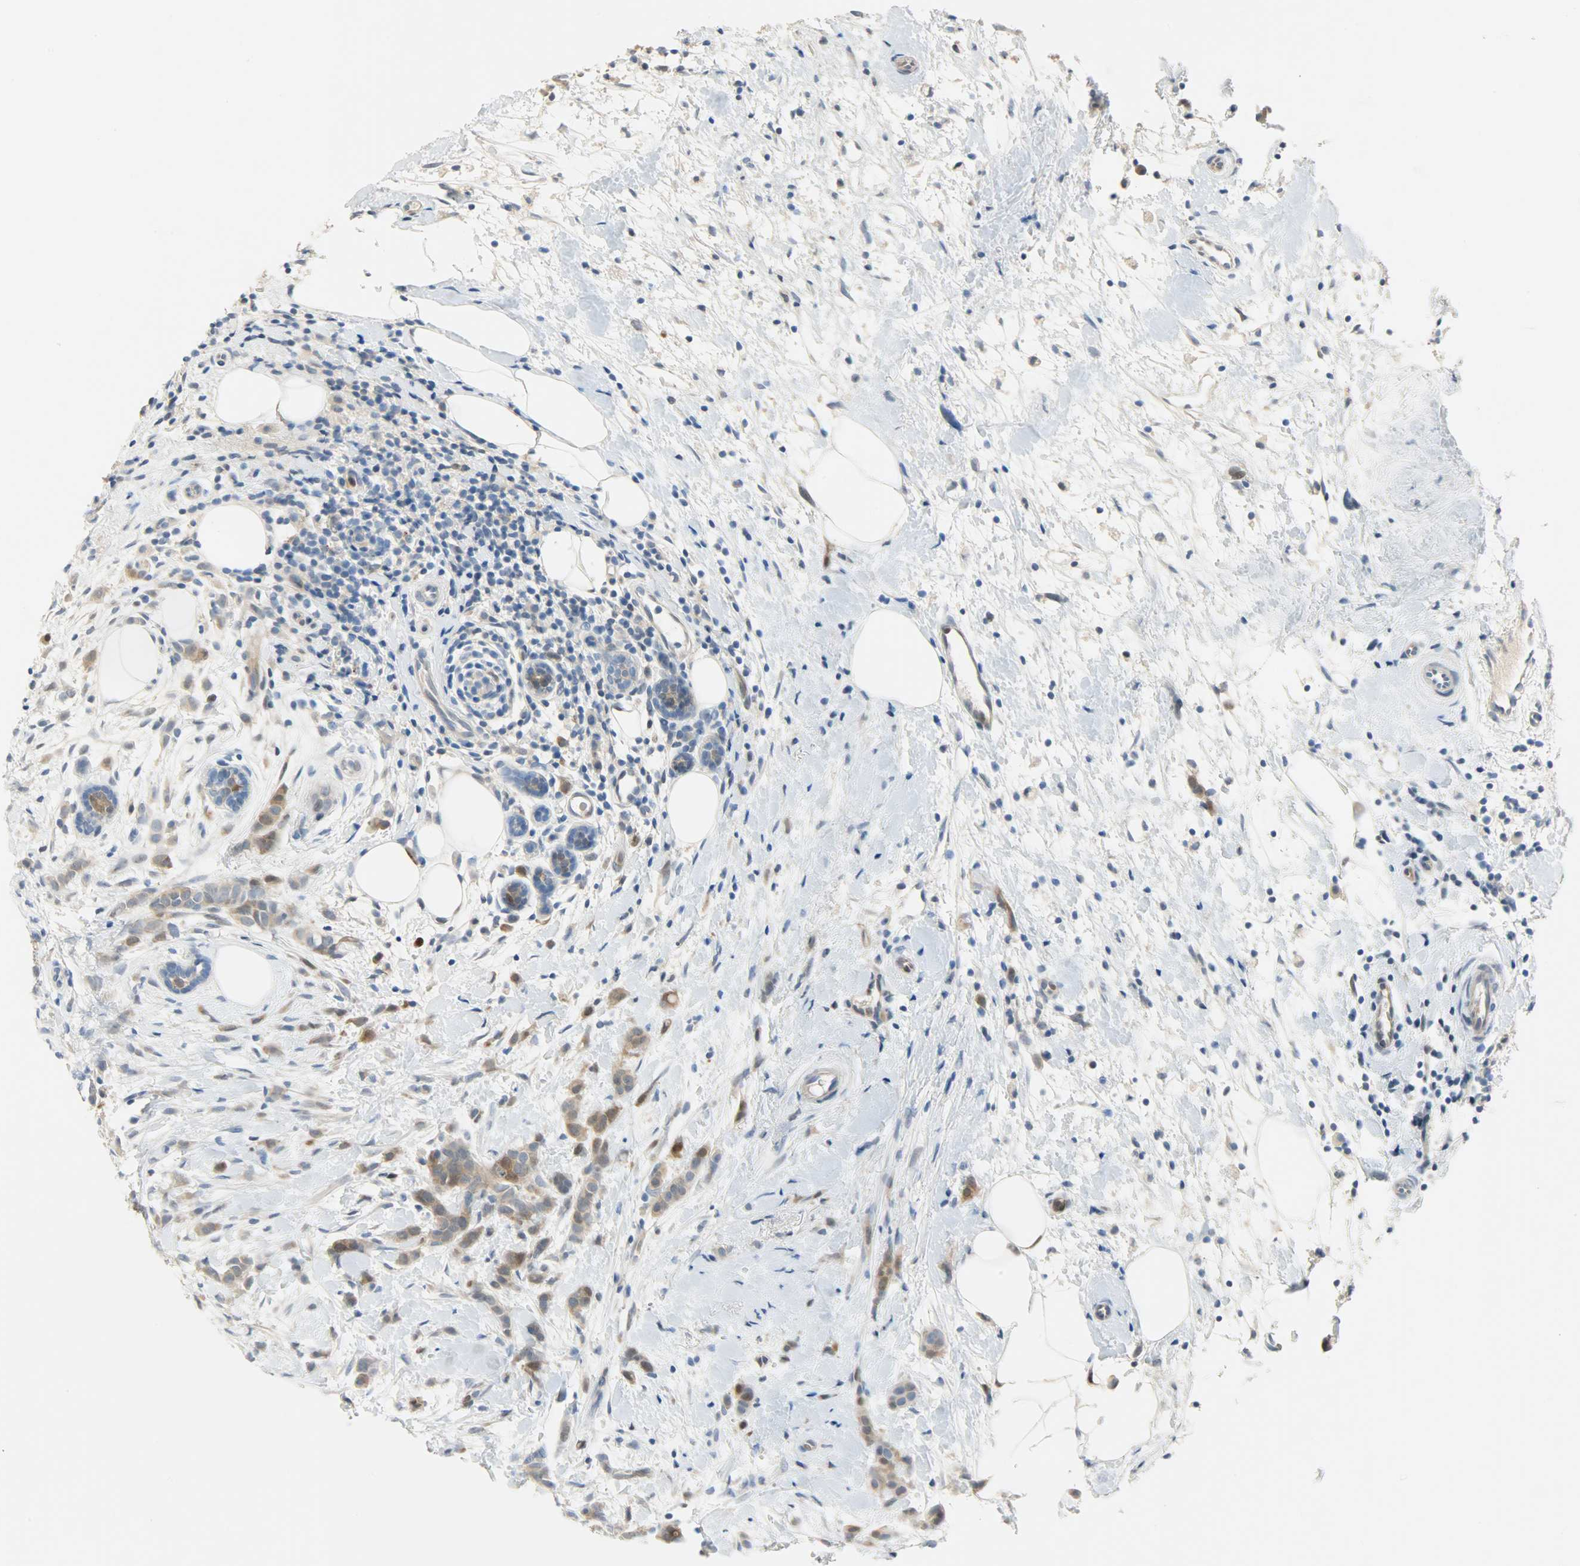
{"staining": {"intensity": "weak", "quantity": ">75%", "location": "cytoplasmic/membranous,nuclear"}, "tissue": "breast cancer", "cell_type": "Tumor cells", "image_type": "cancer", "snomed": [{"axis": "morphology", "description": "Lobular carcinoma, in situ"}, {"axis": "morphology", "description": "Lobular carcinoma"}, {"axis": "topography", "description": "Breast"}], "caption": "Protein analysis of breast lobular carcinoma in situ tissue exhibits weak cytoplasmic/membranous and nuclear expression in about >75% of tumor cells. (DAB IHC, brown staining for protein, blue staining for nuclei).", "gene": "EIF4EBP1", "patient": {"sex": "female", "age": 41}}